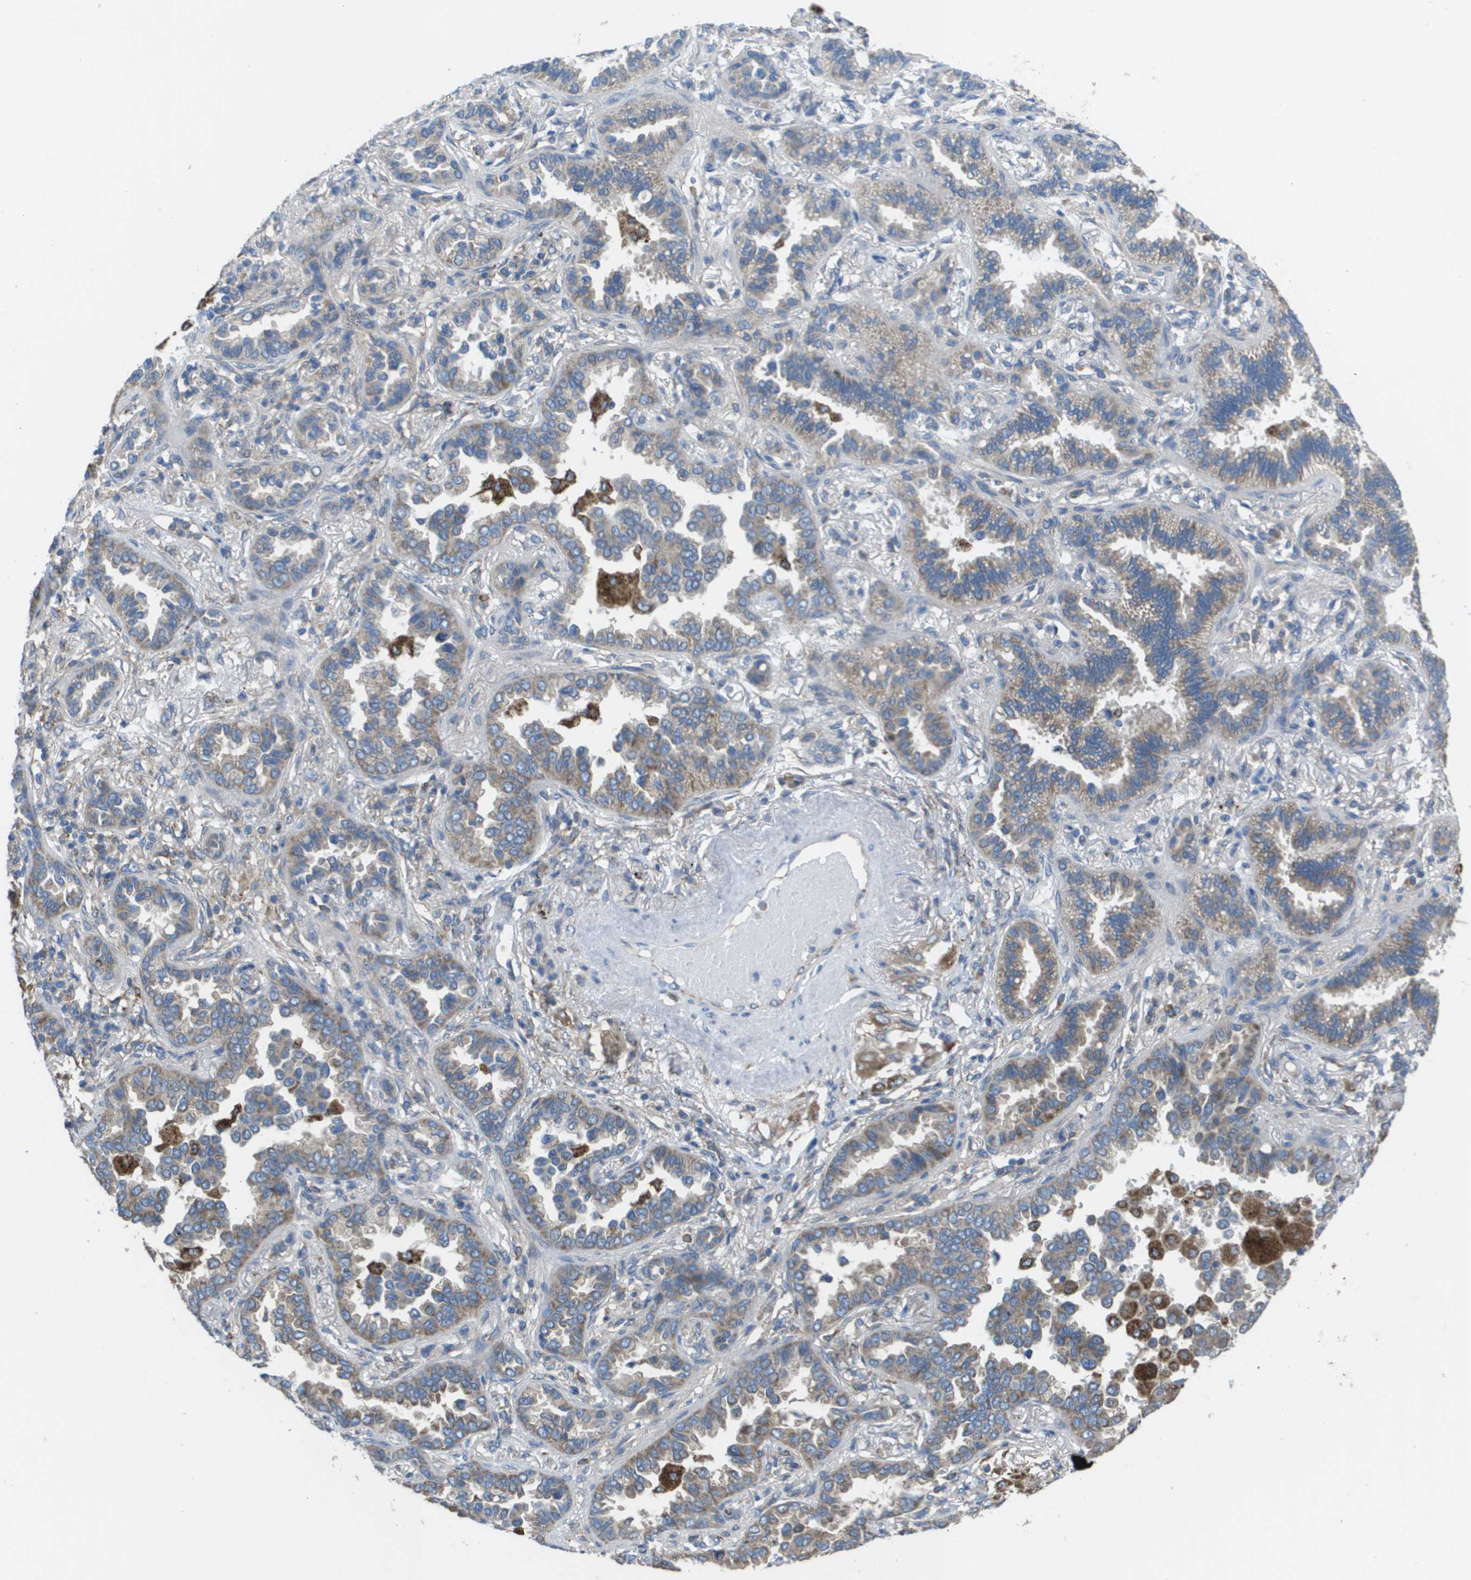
{"staining": {"intensity": "moderate", "quantity": ">75%", "location": "cytoplasmic/membranous"}, "tissue": "lung cancer", "cell_type": "Tumor cells", "image_type": "cancer", "snomed": [{"axis": "morphology", "description": "Normal tissue, NOS"}, {"axis": "morphology", "description": "Adenocarcinoma, NOS"}, {"axis": "topography", "description": "Lung"}], "caption": "Approximately >75% of tumor cells in lung adenocarcinoma show moderate cytoplasmic/membranous protein expression as visualized by brown immunohistochemical staining.", "gene": "CLCN2", "patient": {"sex": "male", "age": 59}}